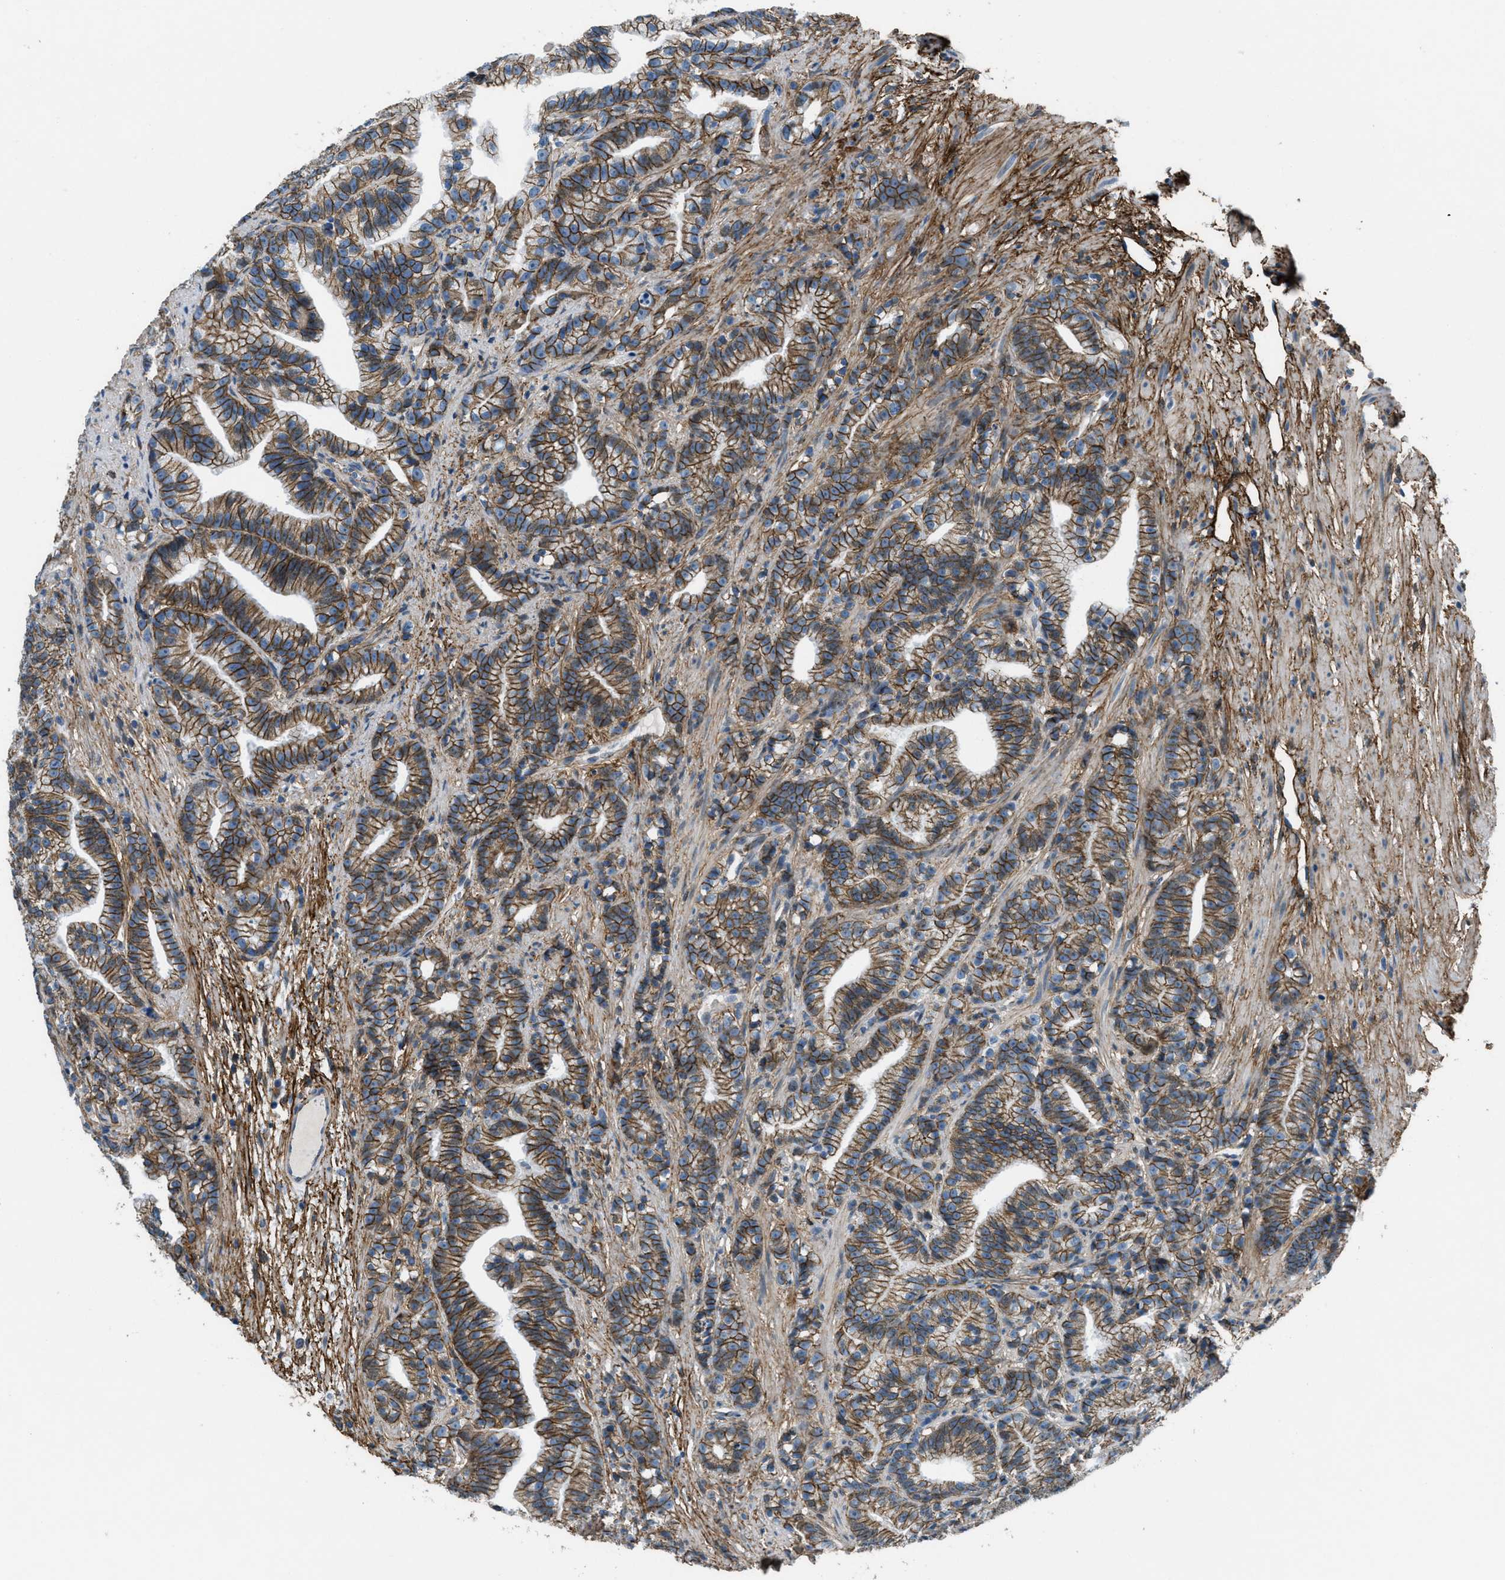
{"staining": {"intensity": "moderate", "quantity": ">75%", "location": "cytoplasmic/membranous"}, "tissue": "prostate cancer", "cell_type": "Tumor cells", "image_type": "cancer", "snomed": [{"axis": "morphology", "description": "Adenocarcinoma, Low grade"}, {"axis": "topography", "description": "Prostate"}], "caption": "Protein expression analysis of human prostate cancer (low-grade adenocarcinoma) reveals moderate cytoplasmic/membranous expression in approximately >75% of tumor cells.", "gene": "FBN1", "patient": {"sex": "male", "age": 89}}